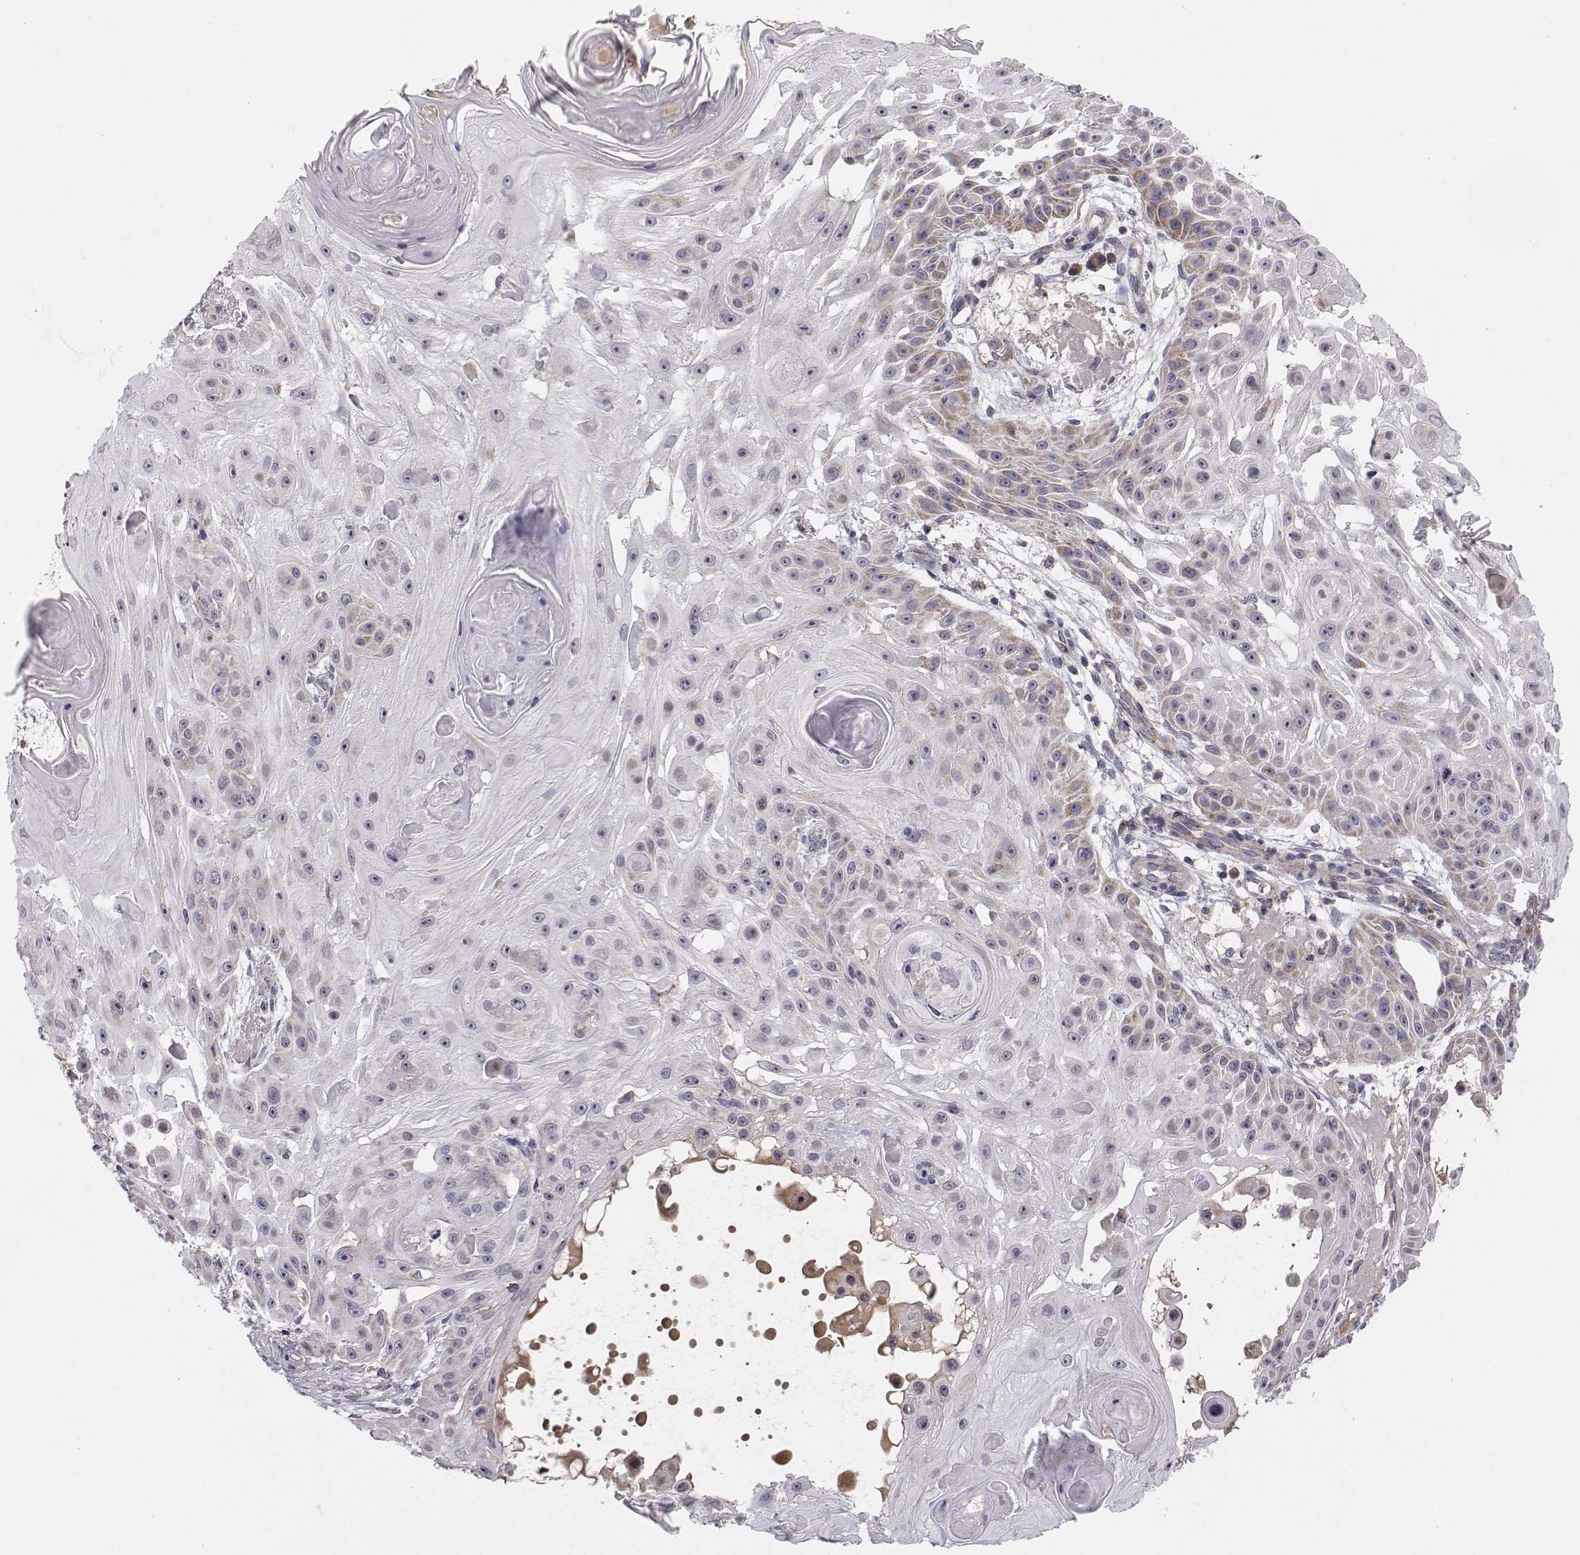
{"staining": {"intensity": "weak", "quantity": "<25%", "location": "cytoplasmic/membranous,nuclear"}, "tissue": "skin cancer", "cell_type": "Tumor cells", "image_type": "cancer", "snomed": [{"axis": "morphology", "description": "Squamous cell carcinoma, NOS"}, {"axis": "topography", "description": "Skin"}], "caption": "Immunohistochemistry histopathology image of neoplastic tissue: human skin squamous cell carcinoma stained with DAB (3,3'-diaminobenzidine) exhibits no significant protein positivity in tumor cells.", "gene": "MRPL3", "patient": {"sex": "male", "age": 91}}